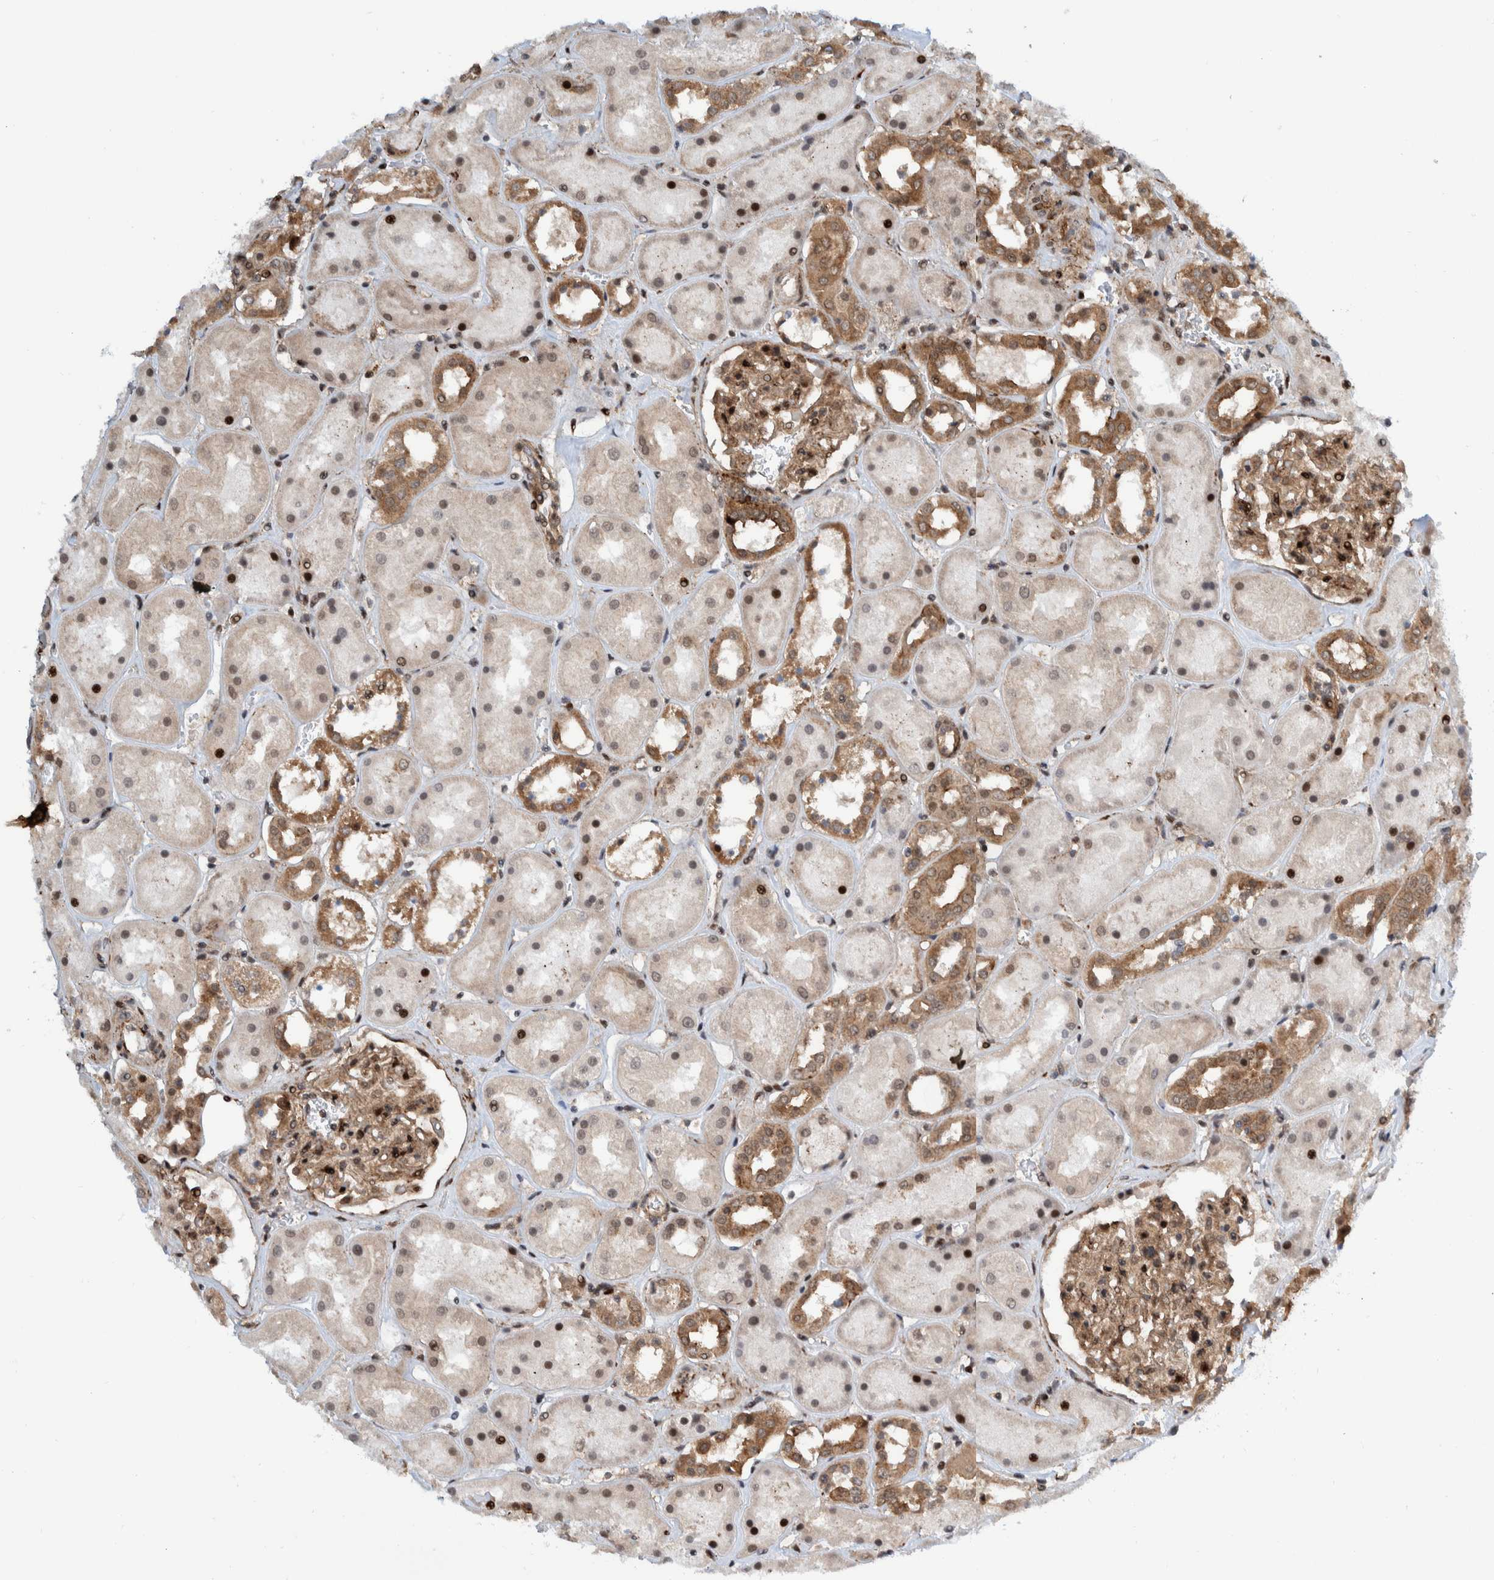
{"staining": {"intensity": "strong", "quantity": ">75%", "location": "cytoplasmic/membranous,nuclear"}, "tissue": "kidney", "cell_type": "Cells in glomeruli", "image_type": "normal", "snomed": [{"axis": "morphology", "description": "Normal tissue, NOS"}, {"axis": "topography", "description": "Kidney"}], "caption": "Immunohistochemical staining of benign kidney shows strong cytoplasmic/membranous,nuclear protein staining in about >75% of cells in glomeruli.", "gene": "ZNF366", "patient": {"sex": "male", "age": 70}}